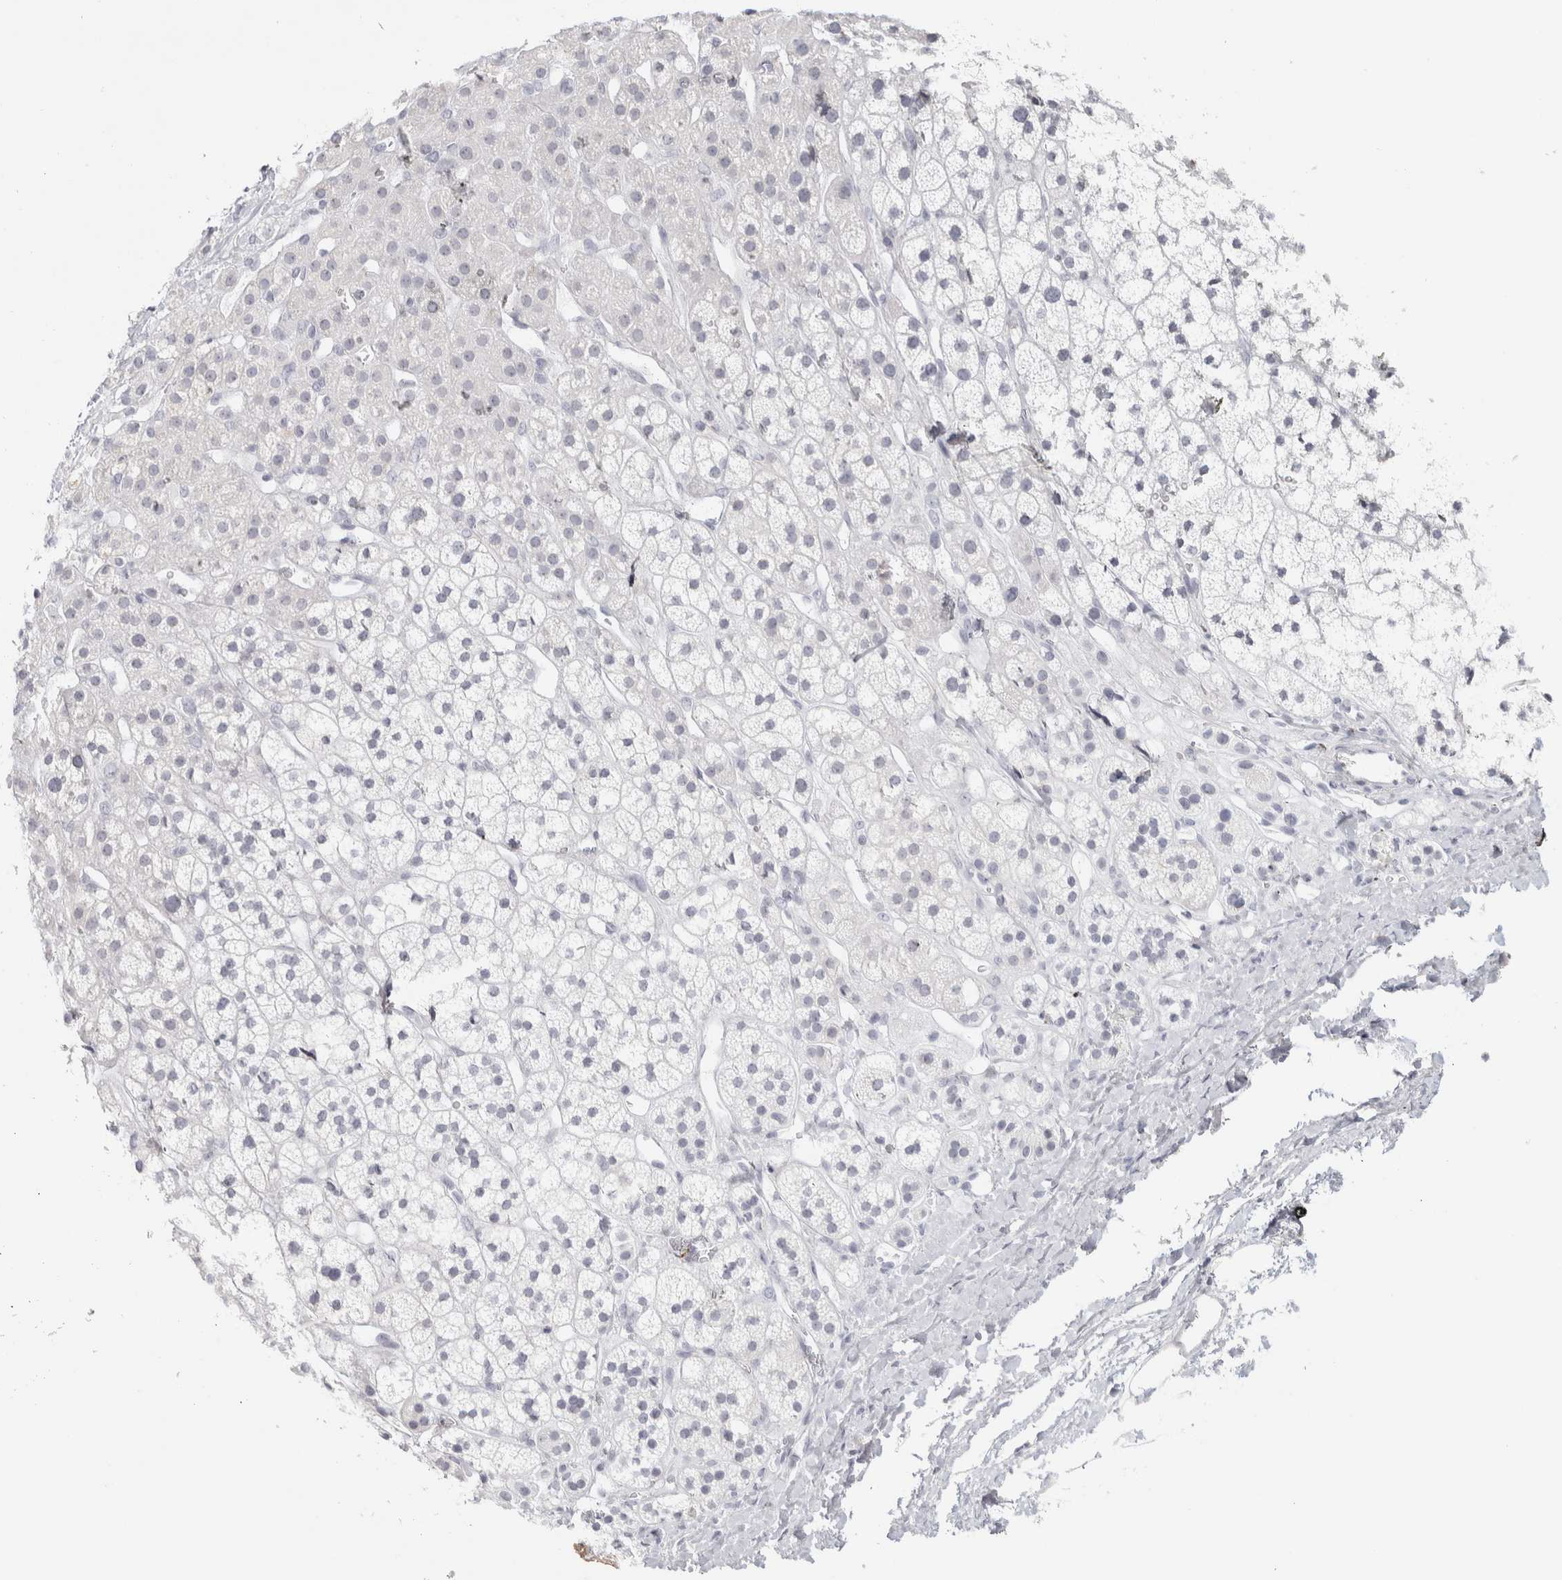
{"staining": {"intensity": "moderate", "quantity": "<25%", "location": "cytoplasmic/membranous"}, "tissue": "adrenal gland", "cell_type": "Glandular cells", "image_type": "normal", "snomed": [{"axis": "morphology", "description": "Normal tissue, NOS"}, {"axis": "topography", "description": "Adrenal gland"}], "caption": "Approximately <25% of glandular cells in unremarkable human adrenal gland display moderate cytoplasmic/membranous protein staining as visualized by brown immunohistochemical staining.", "gene": "RPH3AL", "patient": {"sex": "male", "age": 56}}